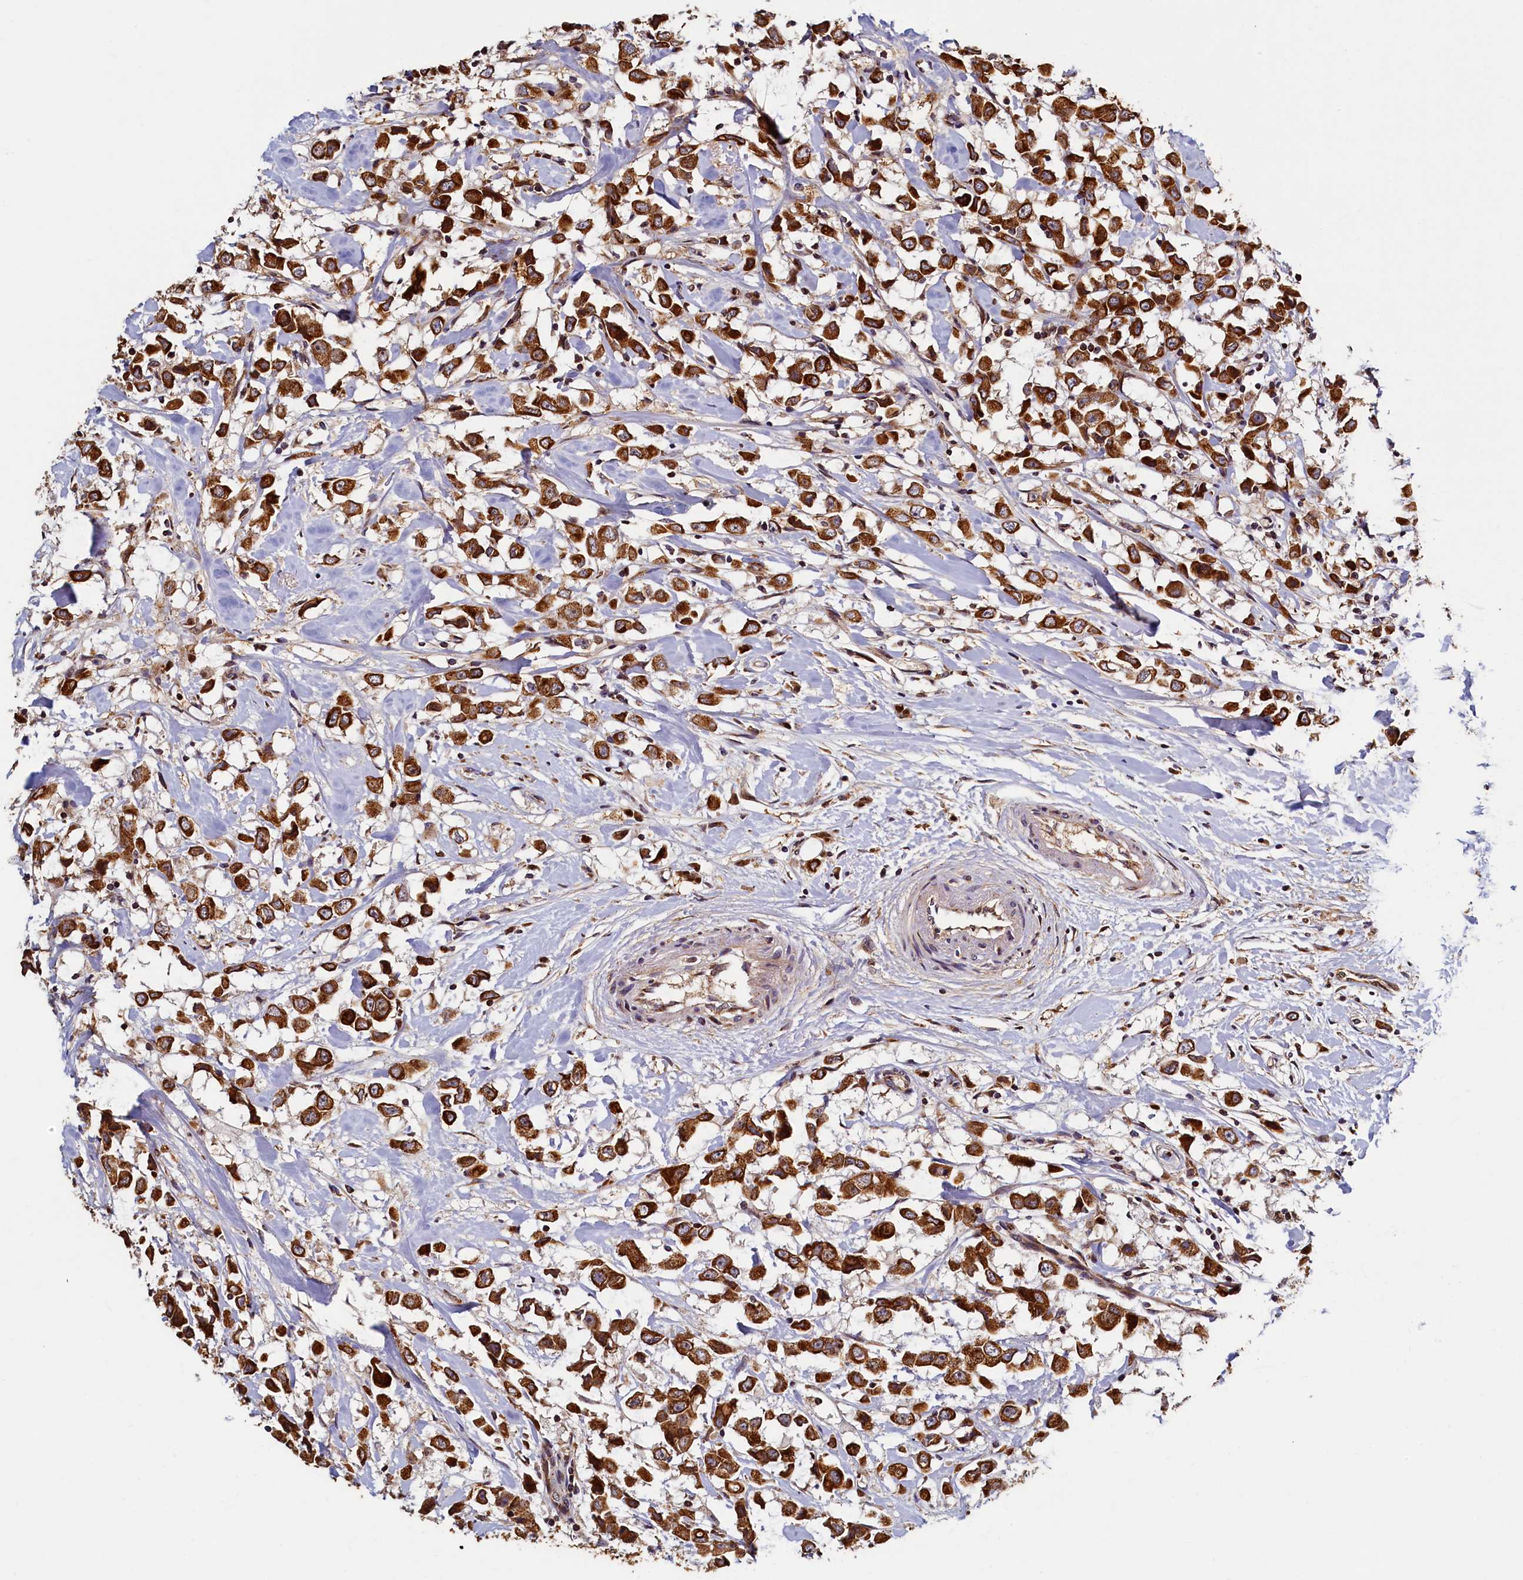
{"staining": {"intensity": "strong", "quantity": ">75%", "location": "cytoplasmic/membranous"}, "tissue": "breast cancer", "cell_type": "Tumor cells", "image_type": "cancer", "snomed": [{"axis": "morphology", "description": "Duct carcinoma"}, {"axis": "topography", "description": "Breast"}], "caption": "DAB immunohistochemical staining of human breast infiltrating ductal carcinoma displays strong cytoplasmic/membranous protein positivity in about >75% of tumor cells.", "gene": "NCKAP5L", "patient": {"sex": "female", "age": 61}}